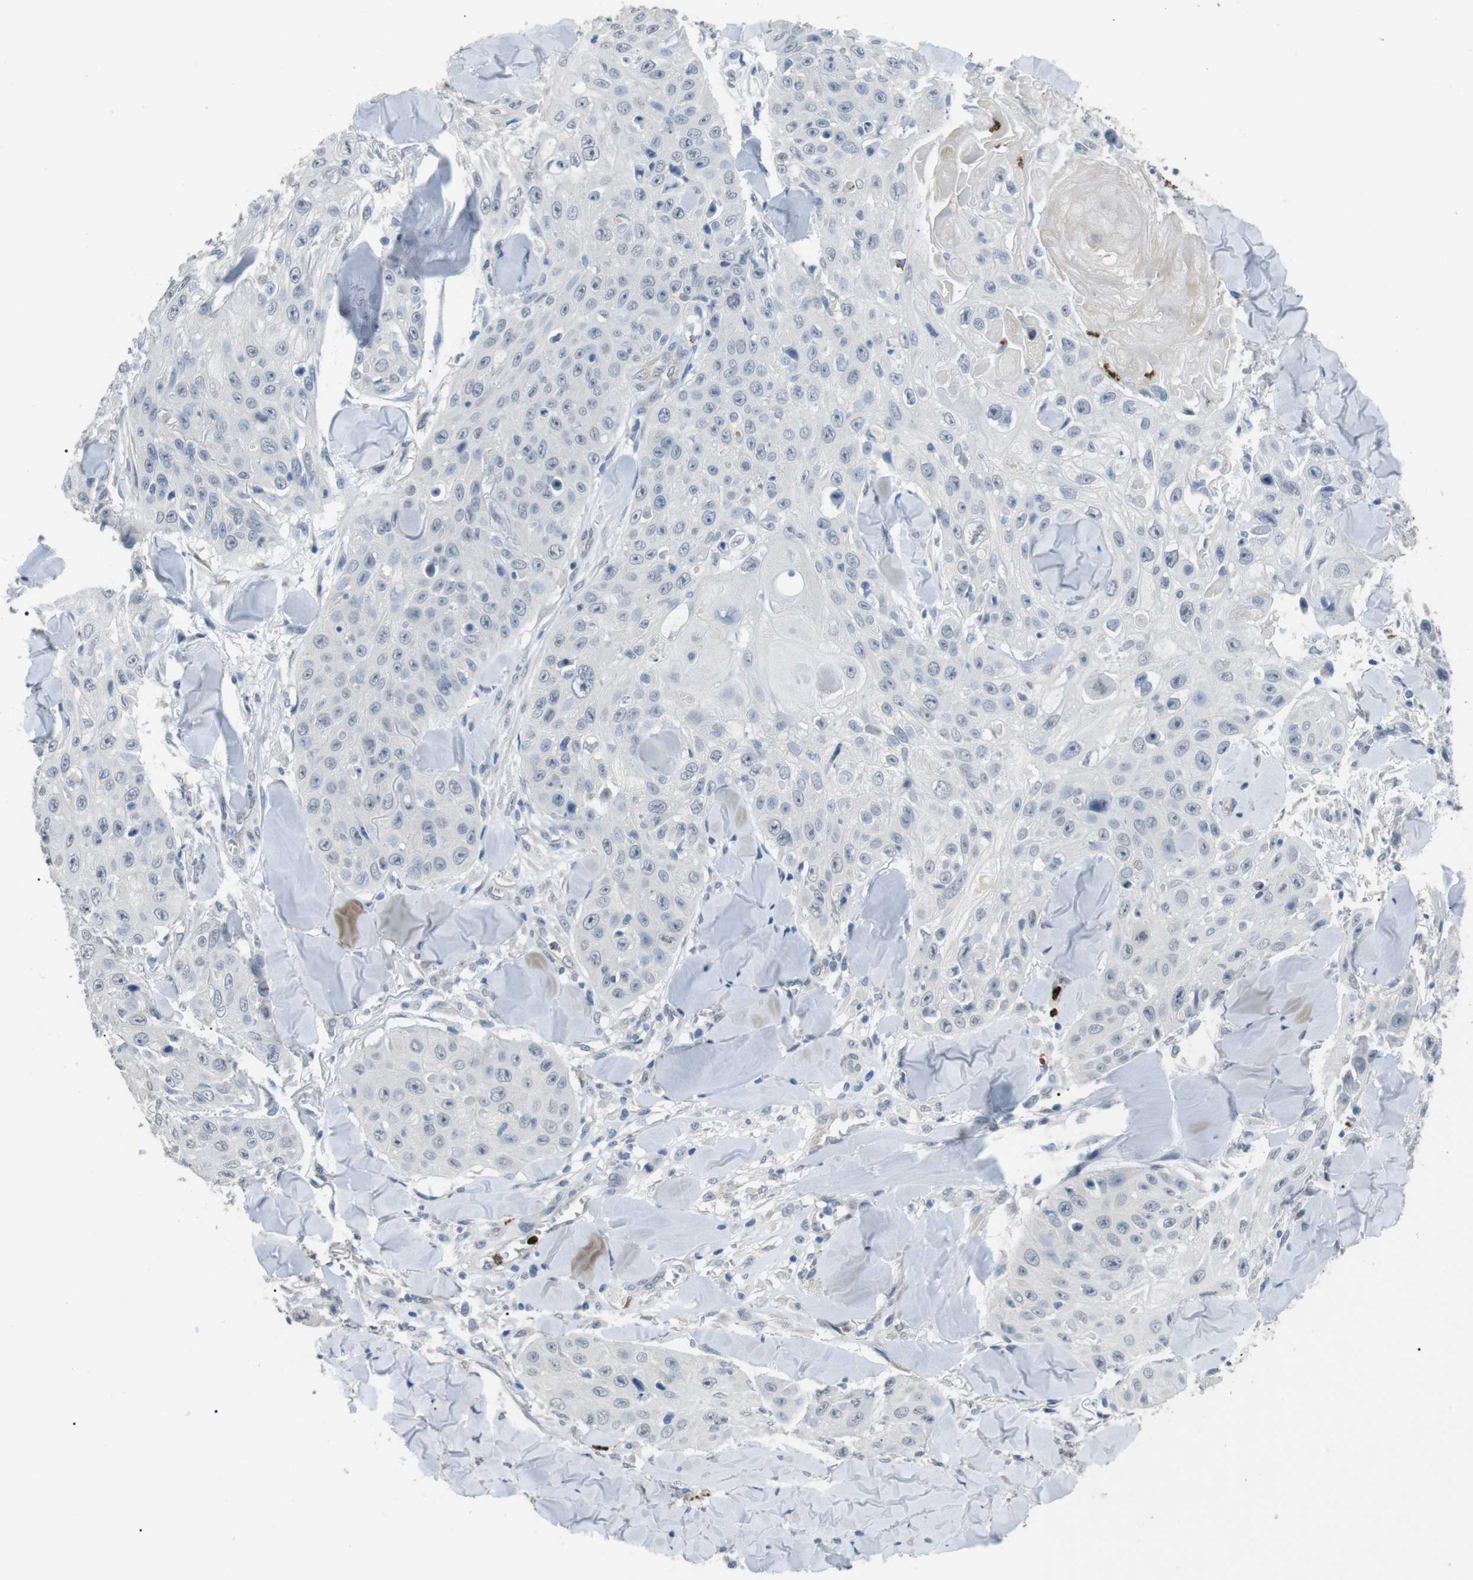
{"staining": {"intensity": "negative", "quantity": "none", "location": "none"}, "tissue": "skin cancer", "cell_type": "Tumor cells", "image_type": "cancer", "snomed": [{"axis": "morphology", "description": "Squamous cell carcinoma, NOS"}, {"axis": "topography", "description": "Skin"}], "caption": "This is an immunohistochemistry (IHC) image of skin cancer (squamous cell carcinoma). There is no positivity in tumor cells.", "gene": "GZMM", "patient": {"sex": "male", "age": 86}}